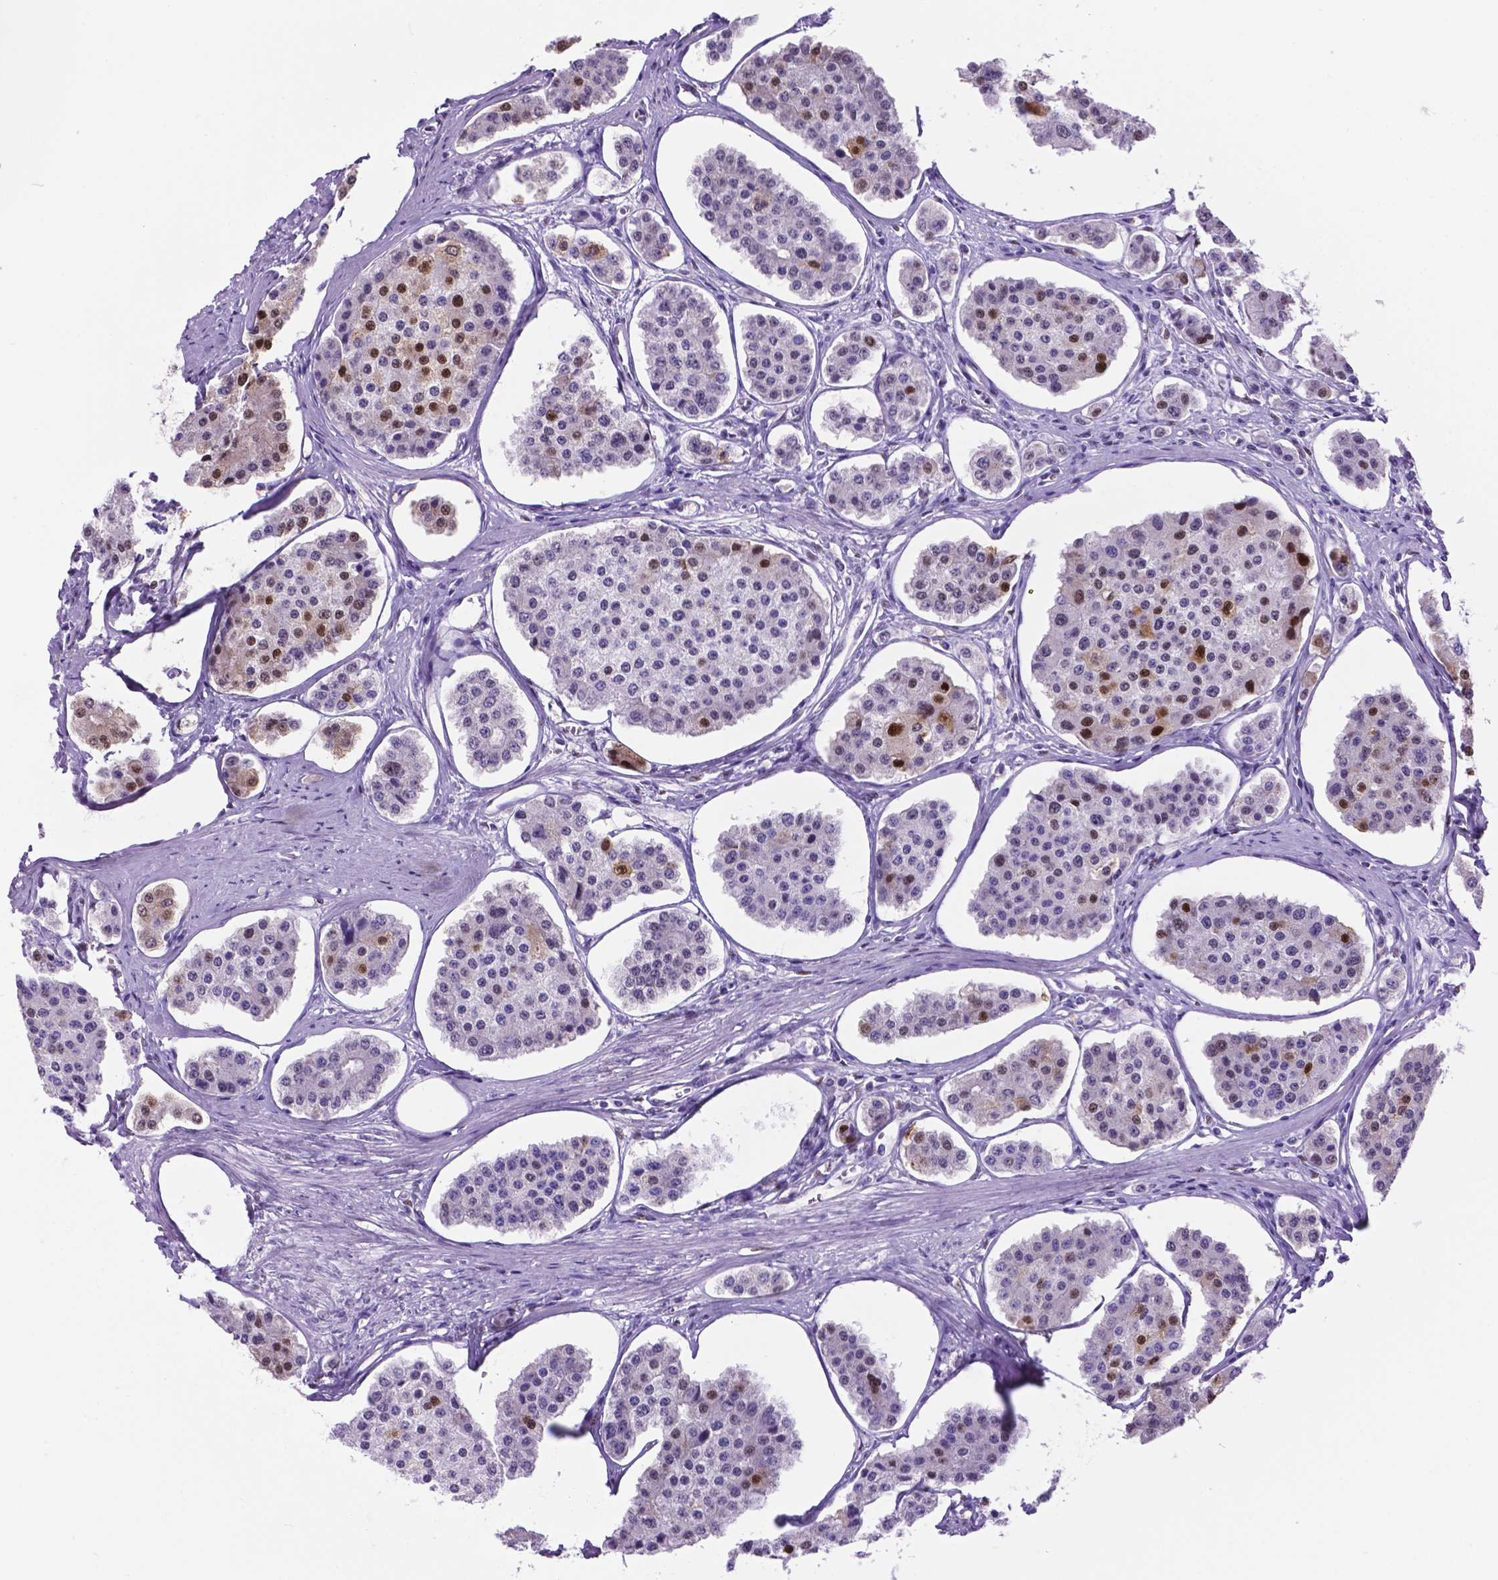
{"staining": {"intensity": "strong", "quantity": "<25%", "location": "nuclear"}, "tissue": "carcinoid", "cell_type": "Tumor cells", "image_type": "cancer", "snomed": [{"axis": "morphology", "description": "Carcinoid, malignant, NOS"}, {"axis": "topography", "description": "Small intestine"}], "caption": "This histopathology image shows immunohistochemistry (IHC) staining of carcinoid, with medium strong nuclear positivity in about <25% of tumor cells.", "gene": "TMEM210", "patient": {"sex": "female", "age": 65}}